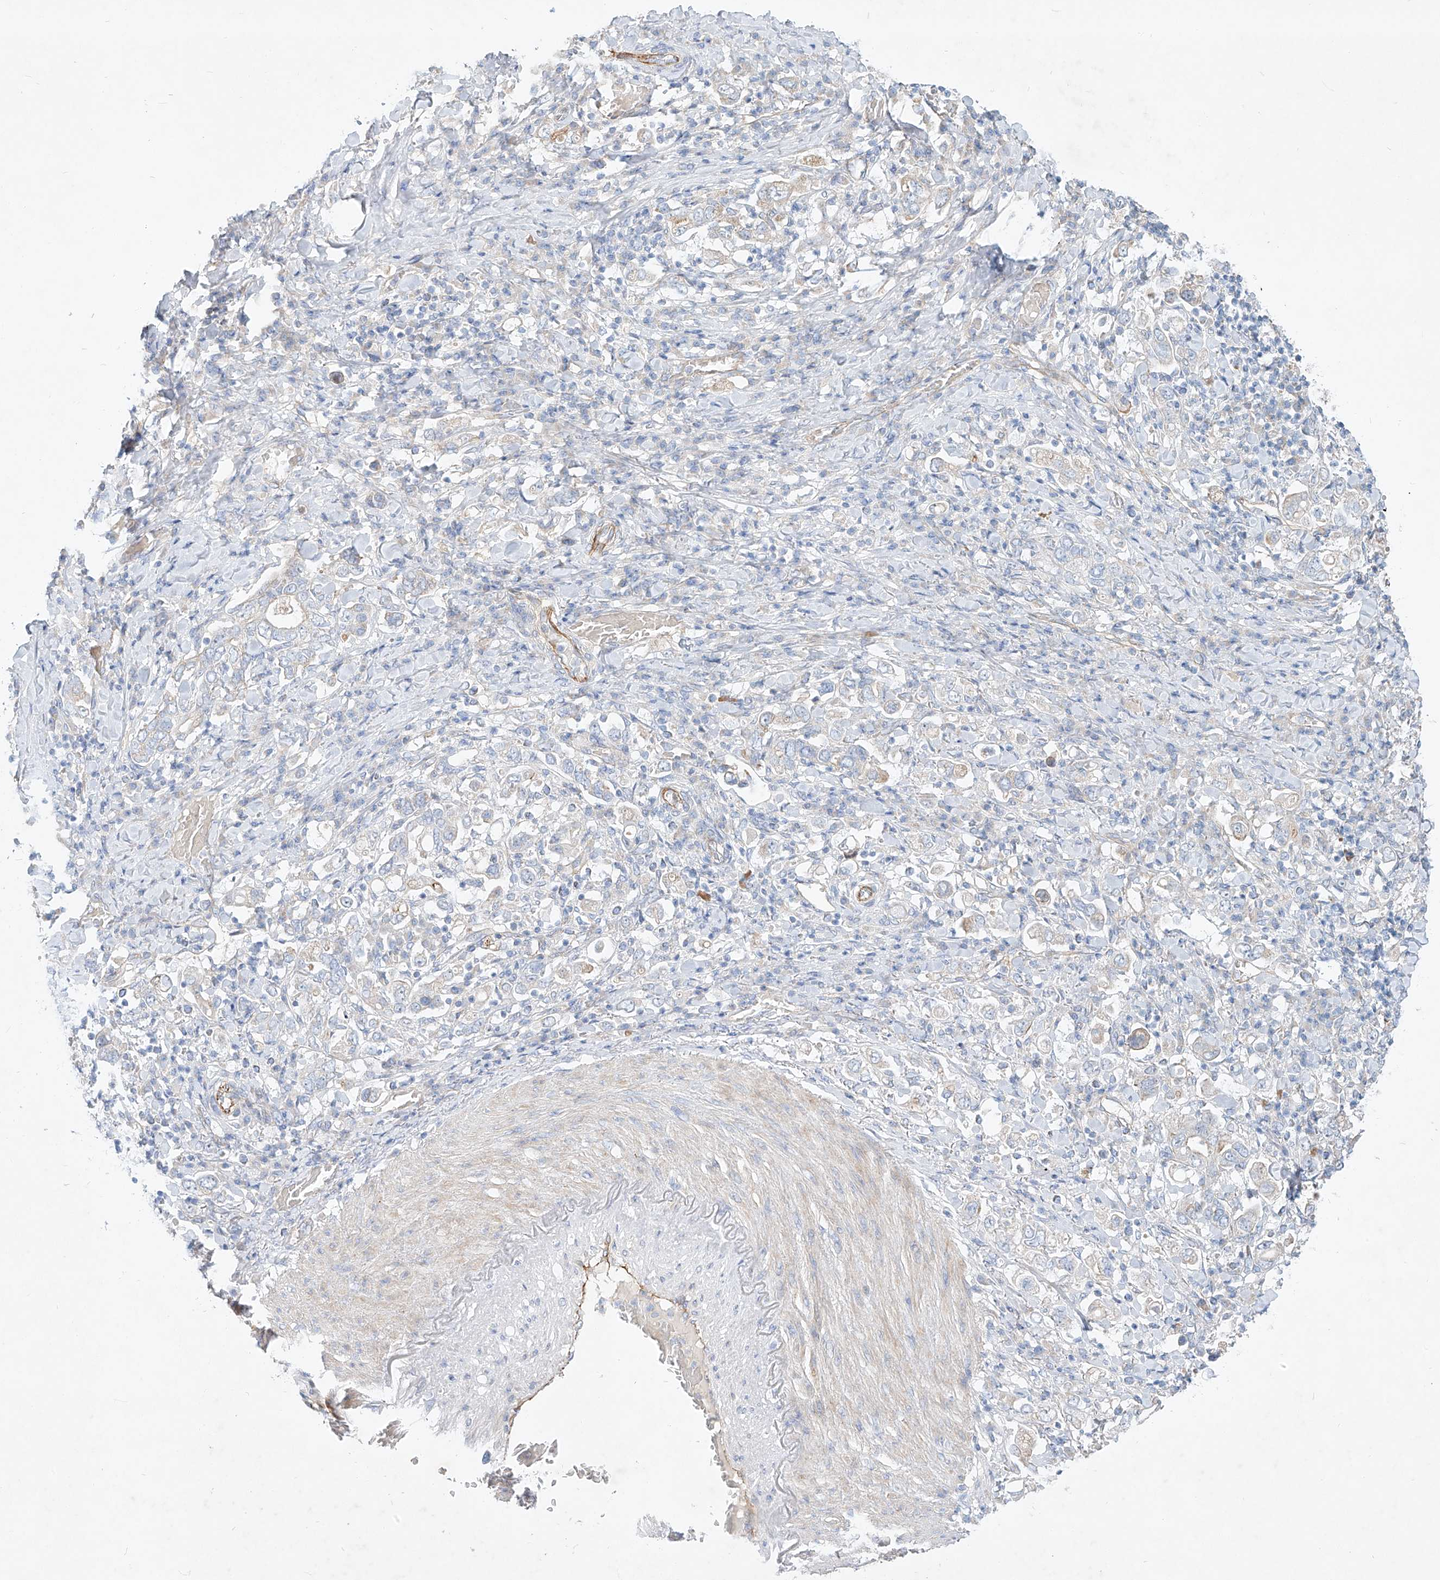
{"staining": {"intensity": "negative", "quantity": "none", "location": "none"}, "tissue": "stomach cancer", "cell_type": "Tumor cells", "image_type": "cancer", "snomed": [{"axis": "morphology", "description": "Adenocarcinoma, NOS"}, {"axis": "topography", "description": "Stomach, upper"}], "caption": "Immunohistochemistry (IHC) image of human stomach cancer stained for a protein (brown), which displays no positivity in tumor cells.", "gene": "AJM1", "patient": {"sex": "male", "age": 62}}